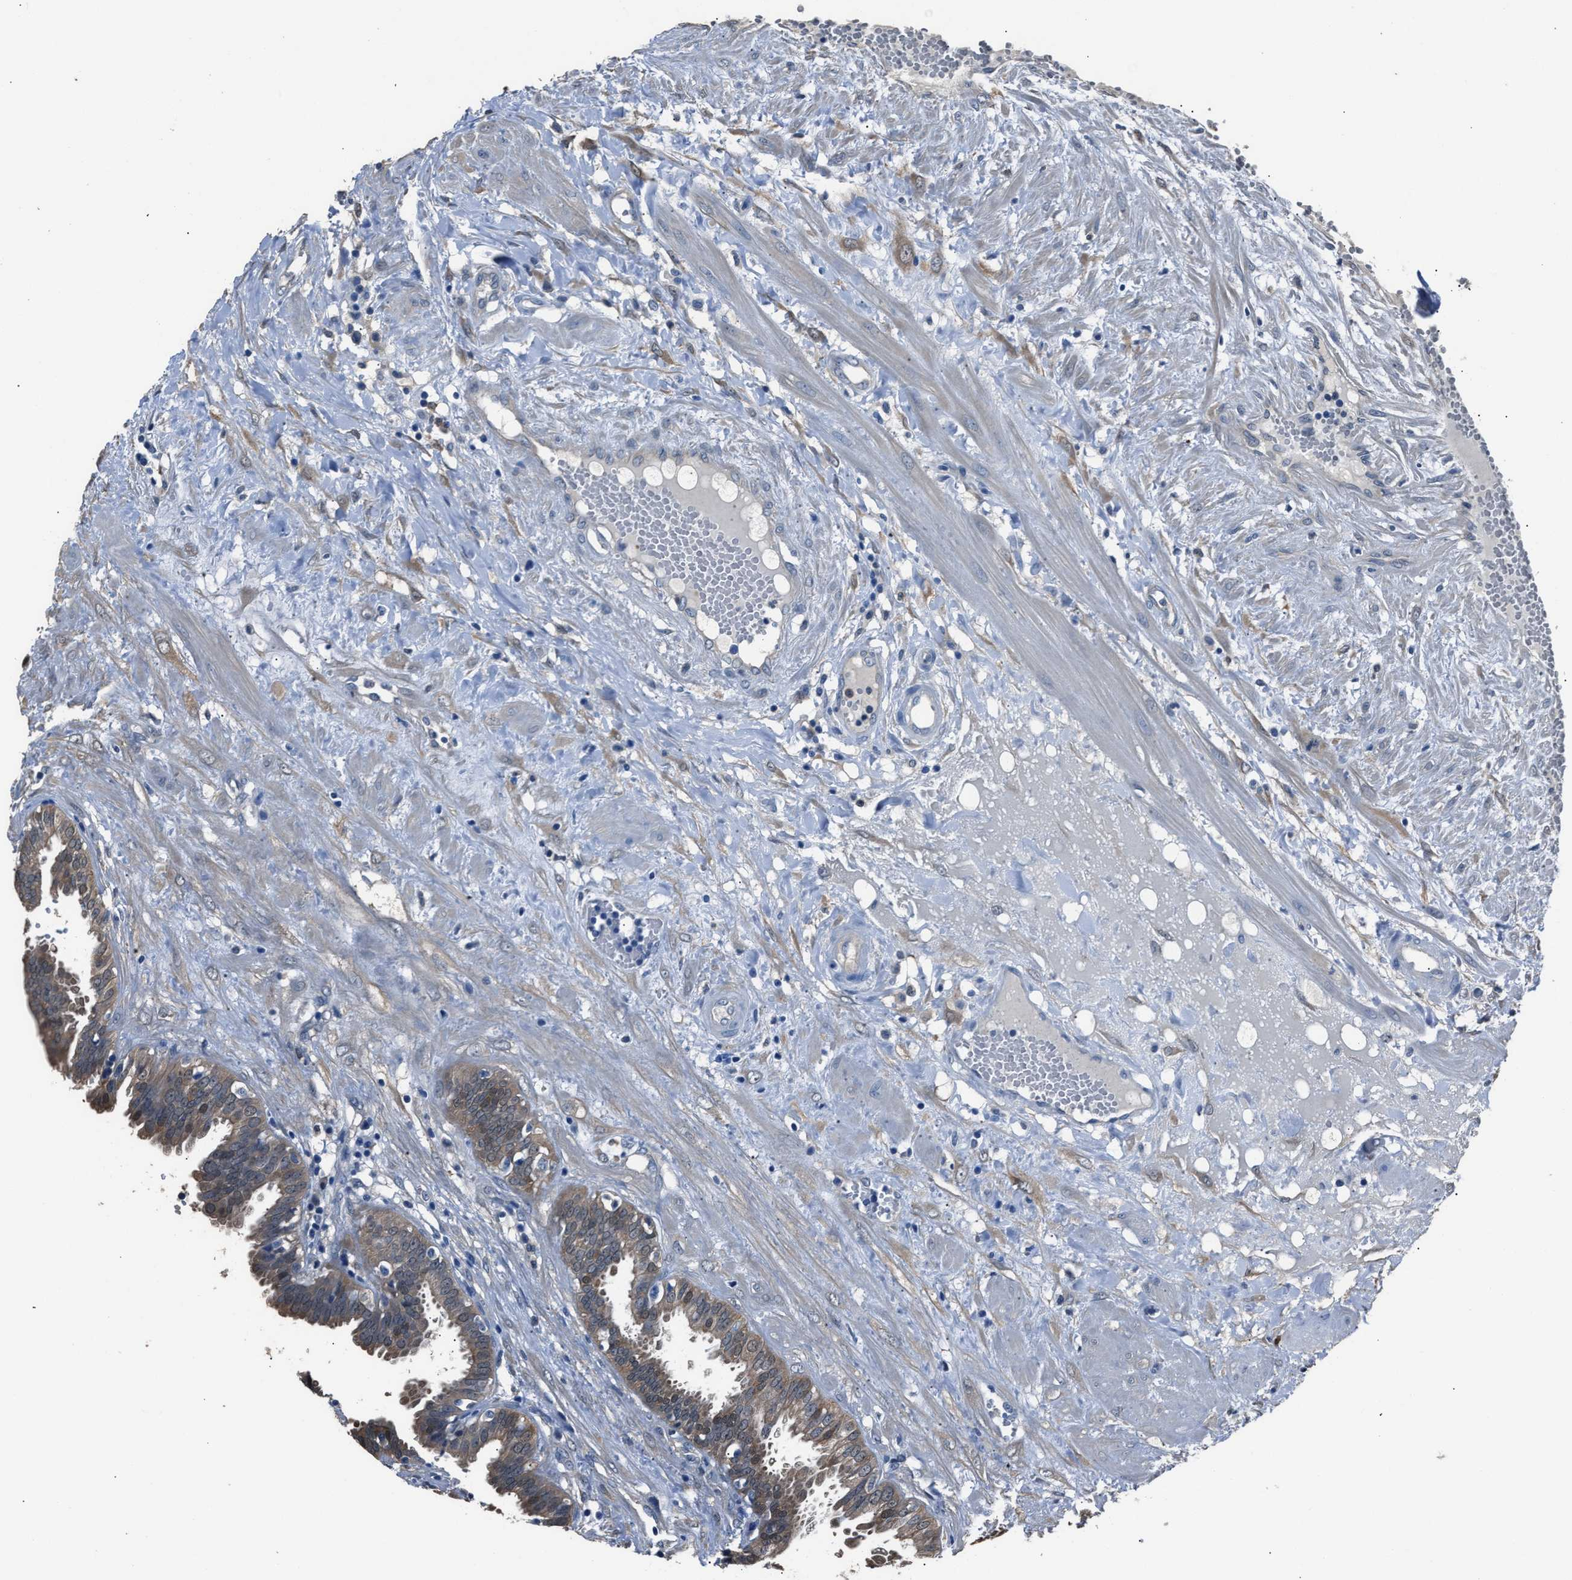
{"staining": {"intensity": "strong", "quantity": ">75%", "location": "cytoplasmic/membranous,nuclear"}, "tissue": "seminal vesicle", "cell_type": "Glandular cells", "image_type": "normal", "snomed": [{"axis": "morphology", "description": "Normal tissue, NOS"}, {"axis": "morphology", "description": "Adenocarcinoma, High grade"}, {"axis": "topography", "description": "Prostate"}, {"axis": "topography", "description": "Seminal veicle"}], "caption": "Glandular cells exhibit strong cytoplasmic/membranous,nuclear positivity in approximately >75% of cells in benign seminal vesicle.", "gene": "GSTP1", "patient": {"sex": "male", "age": 55}}